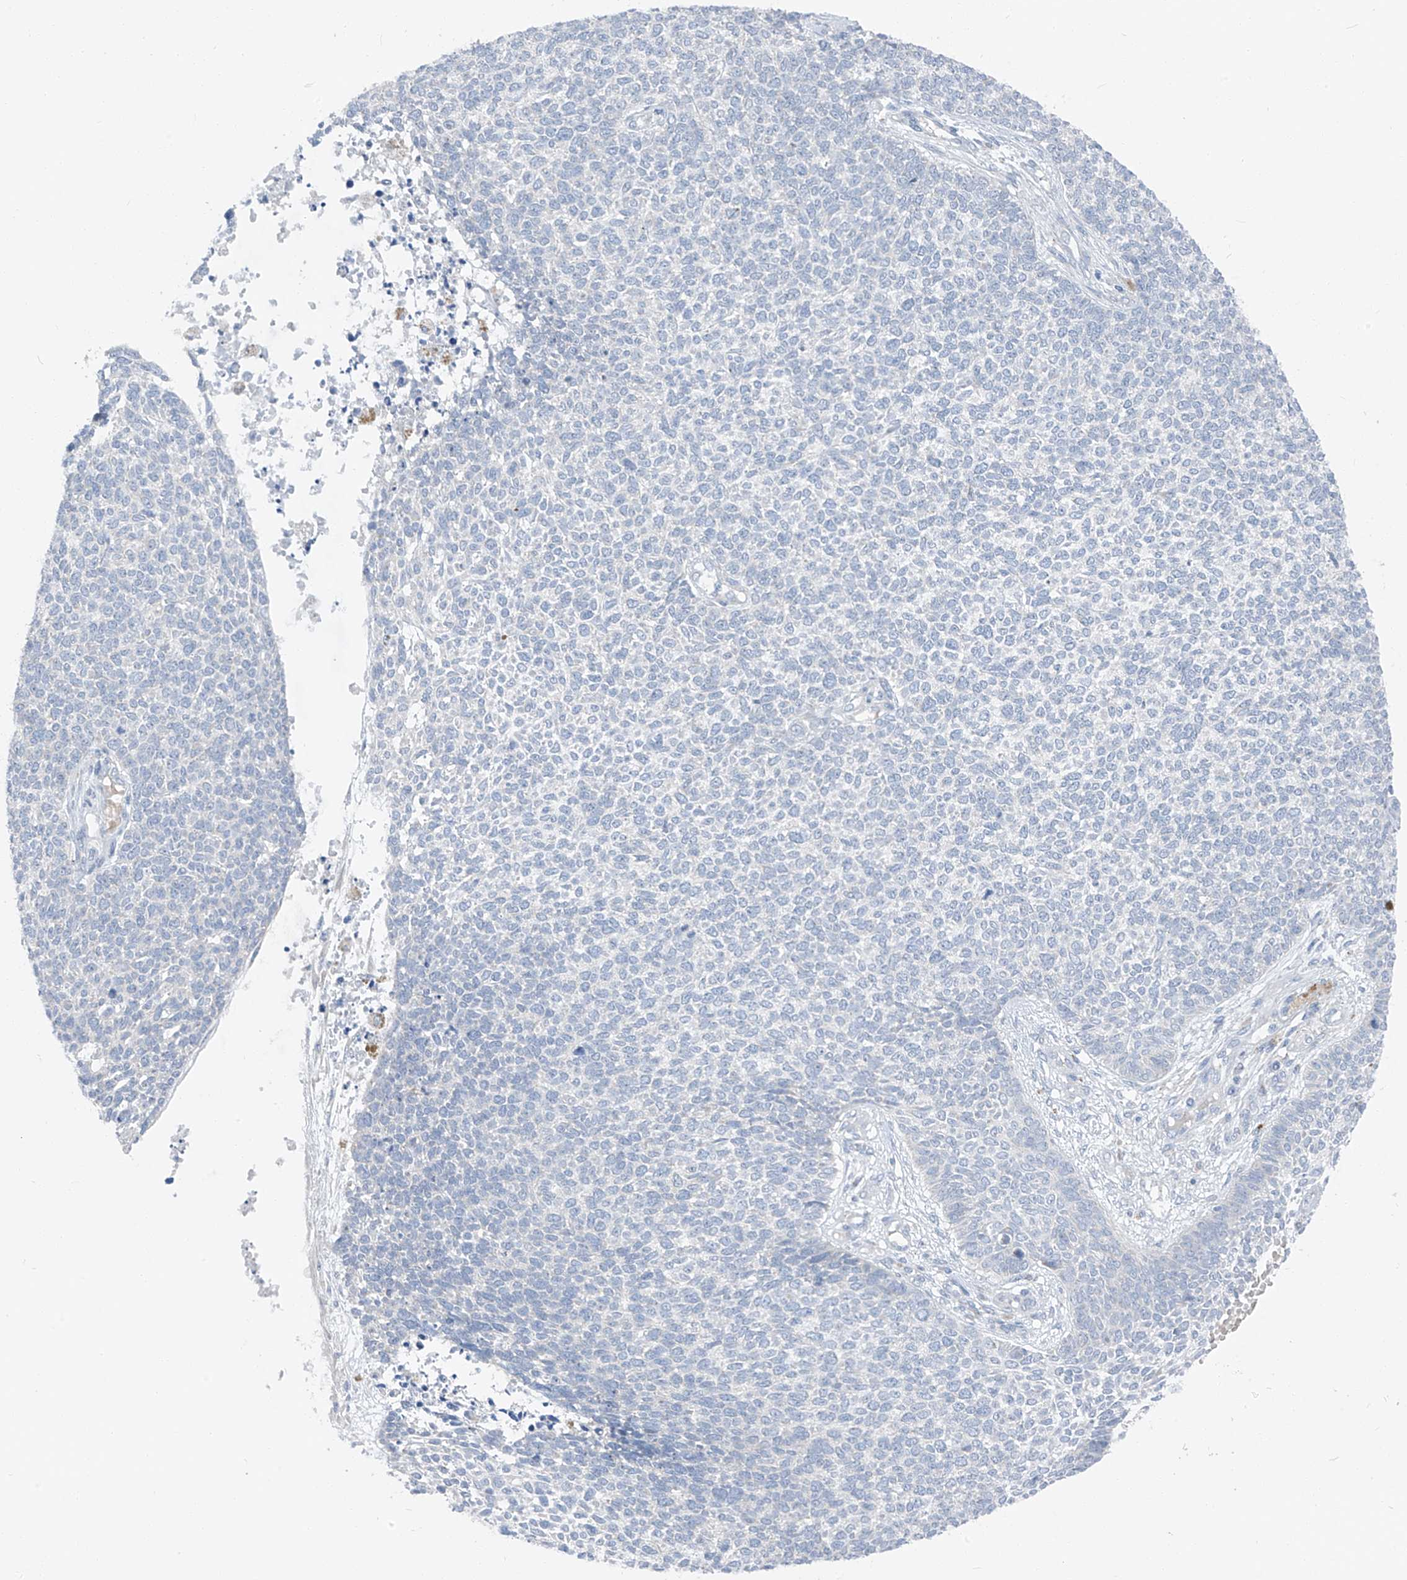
{"staining": {"intensity": "negative", "quantity": "none", "location": "none"}, "tissue": "skin cancer", "cell_type": "Tumor cells", "image_type": "cancer", "snomed": [{"axis": "morphology", "description": "Basal cell carcinoma"}, {"axis": "topography", "description": "Skin"}], "caption": "Tumor cells show no significant expression in skin basal cell carcinoma. (Stains: DAB immunohistochemistry with hematoxylin counter stain, Microscopy: brightfield microscopy at high magnification).", "gene": "CHMP2B", "patient": {"sex": "female", "age": 84}}